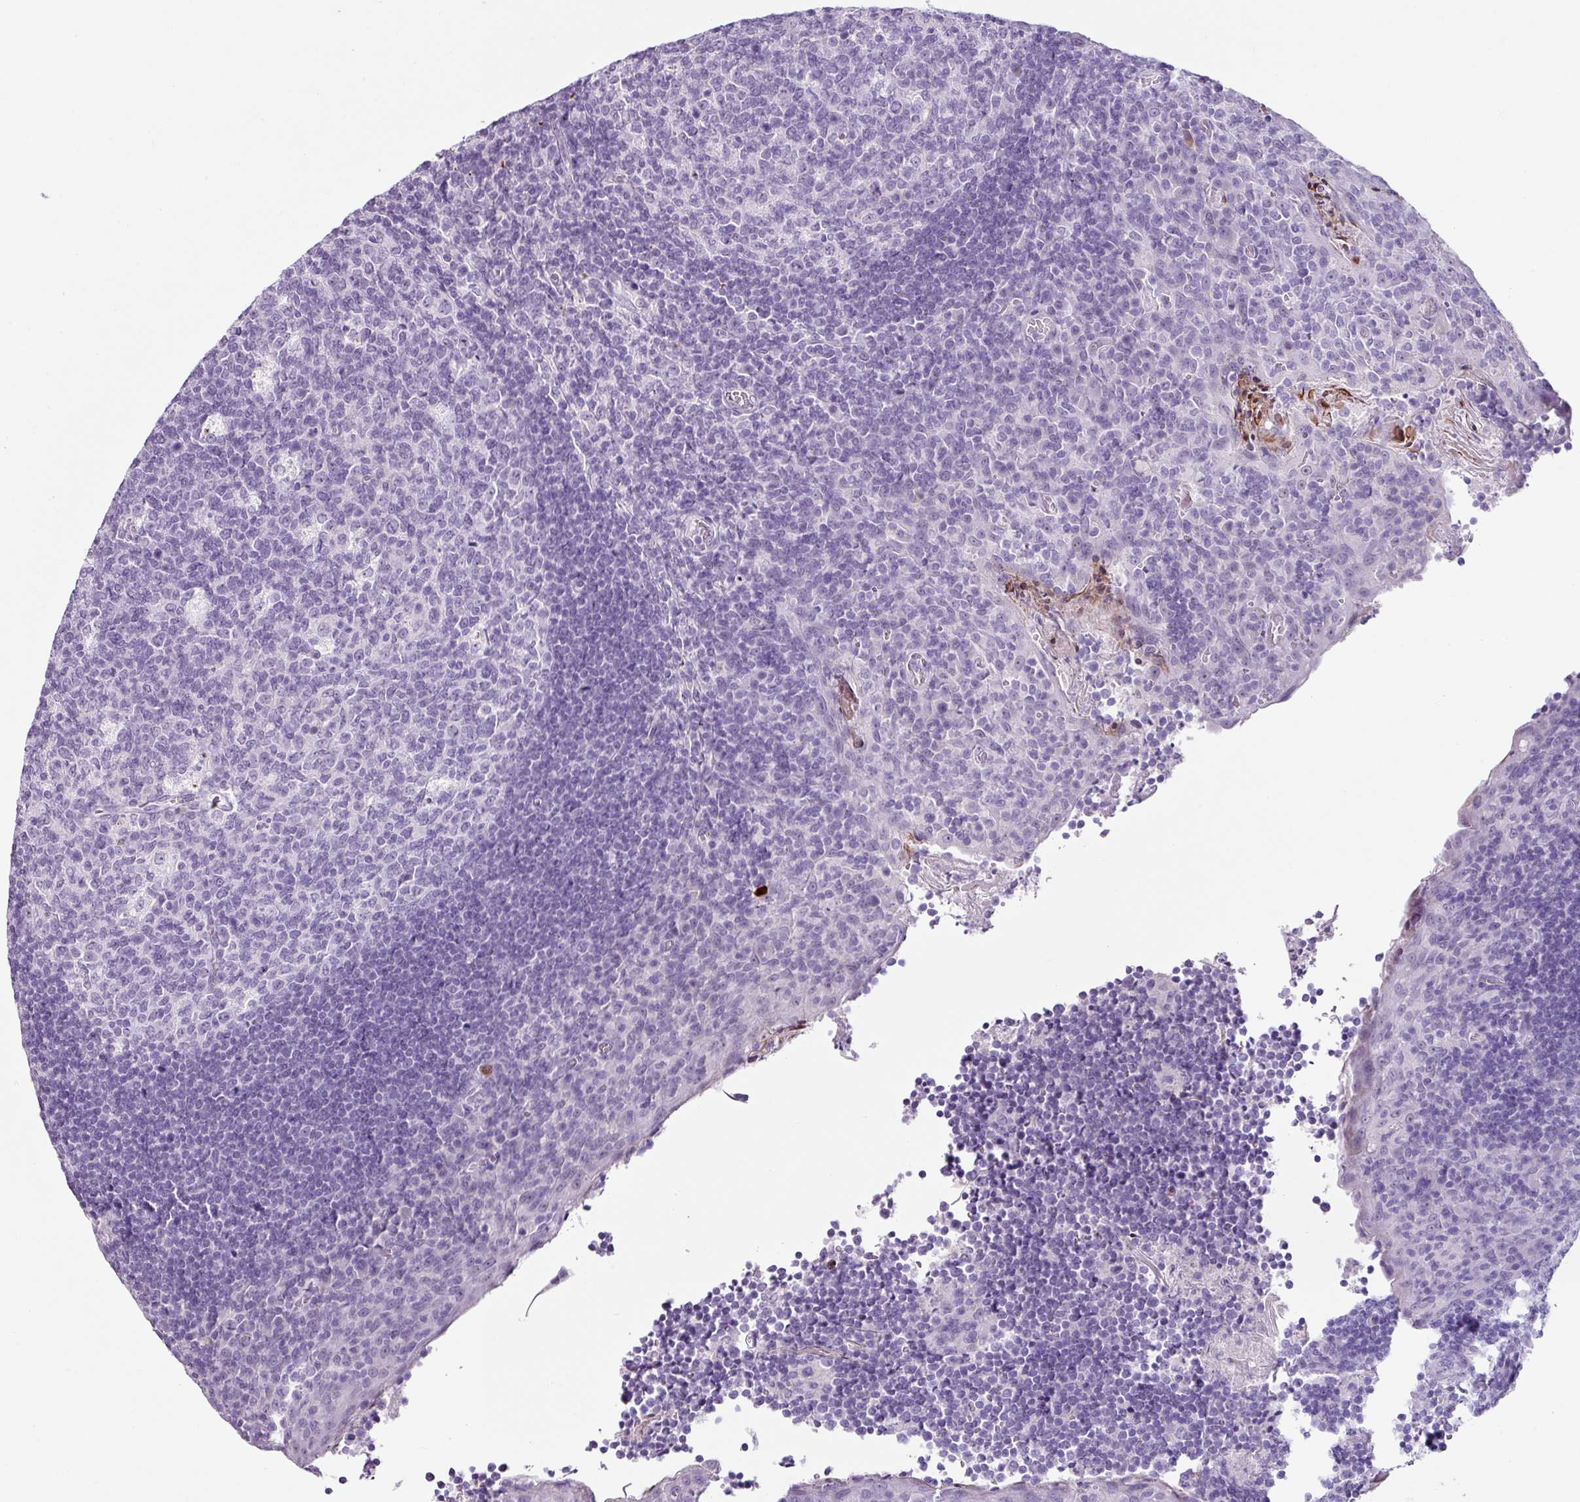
{"staining": {"intensity": "negative", "quantity": "none", "location": "none"}, "tissue": "tonsil", "cell_type": "Germinal center cells", "image_type": "normal", "snomed": [{"axis": "morphology", "description": "Normal tissue, NOS"}, {"axis": "topography", "description": "Tonsil"}], "caption": "High power microscopy micrograph of an immunohistochemistry photomicrograph of benign tonsil, revealing no significant positivity in germinal center cells. (Stains: DAB immunohistochemistry (IHC) with hematoxylin counter stain, Microscopy: brightfield microscopy at high magnification).", "gene": "TRA2A", "patient": {"sex": "male", "age": 17}}